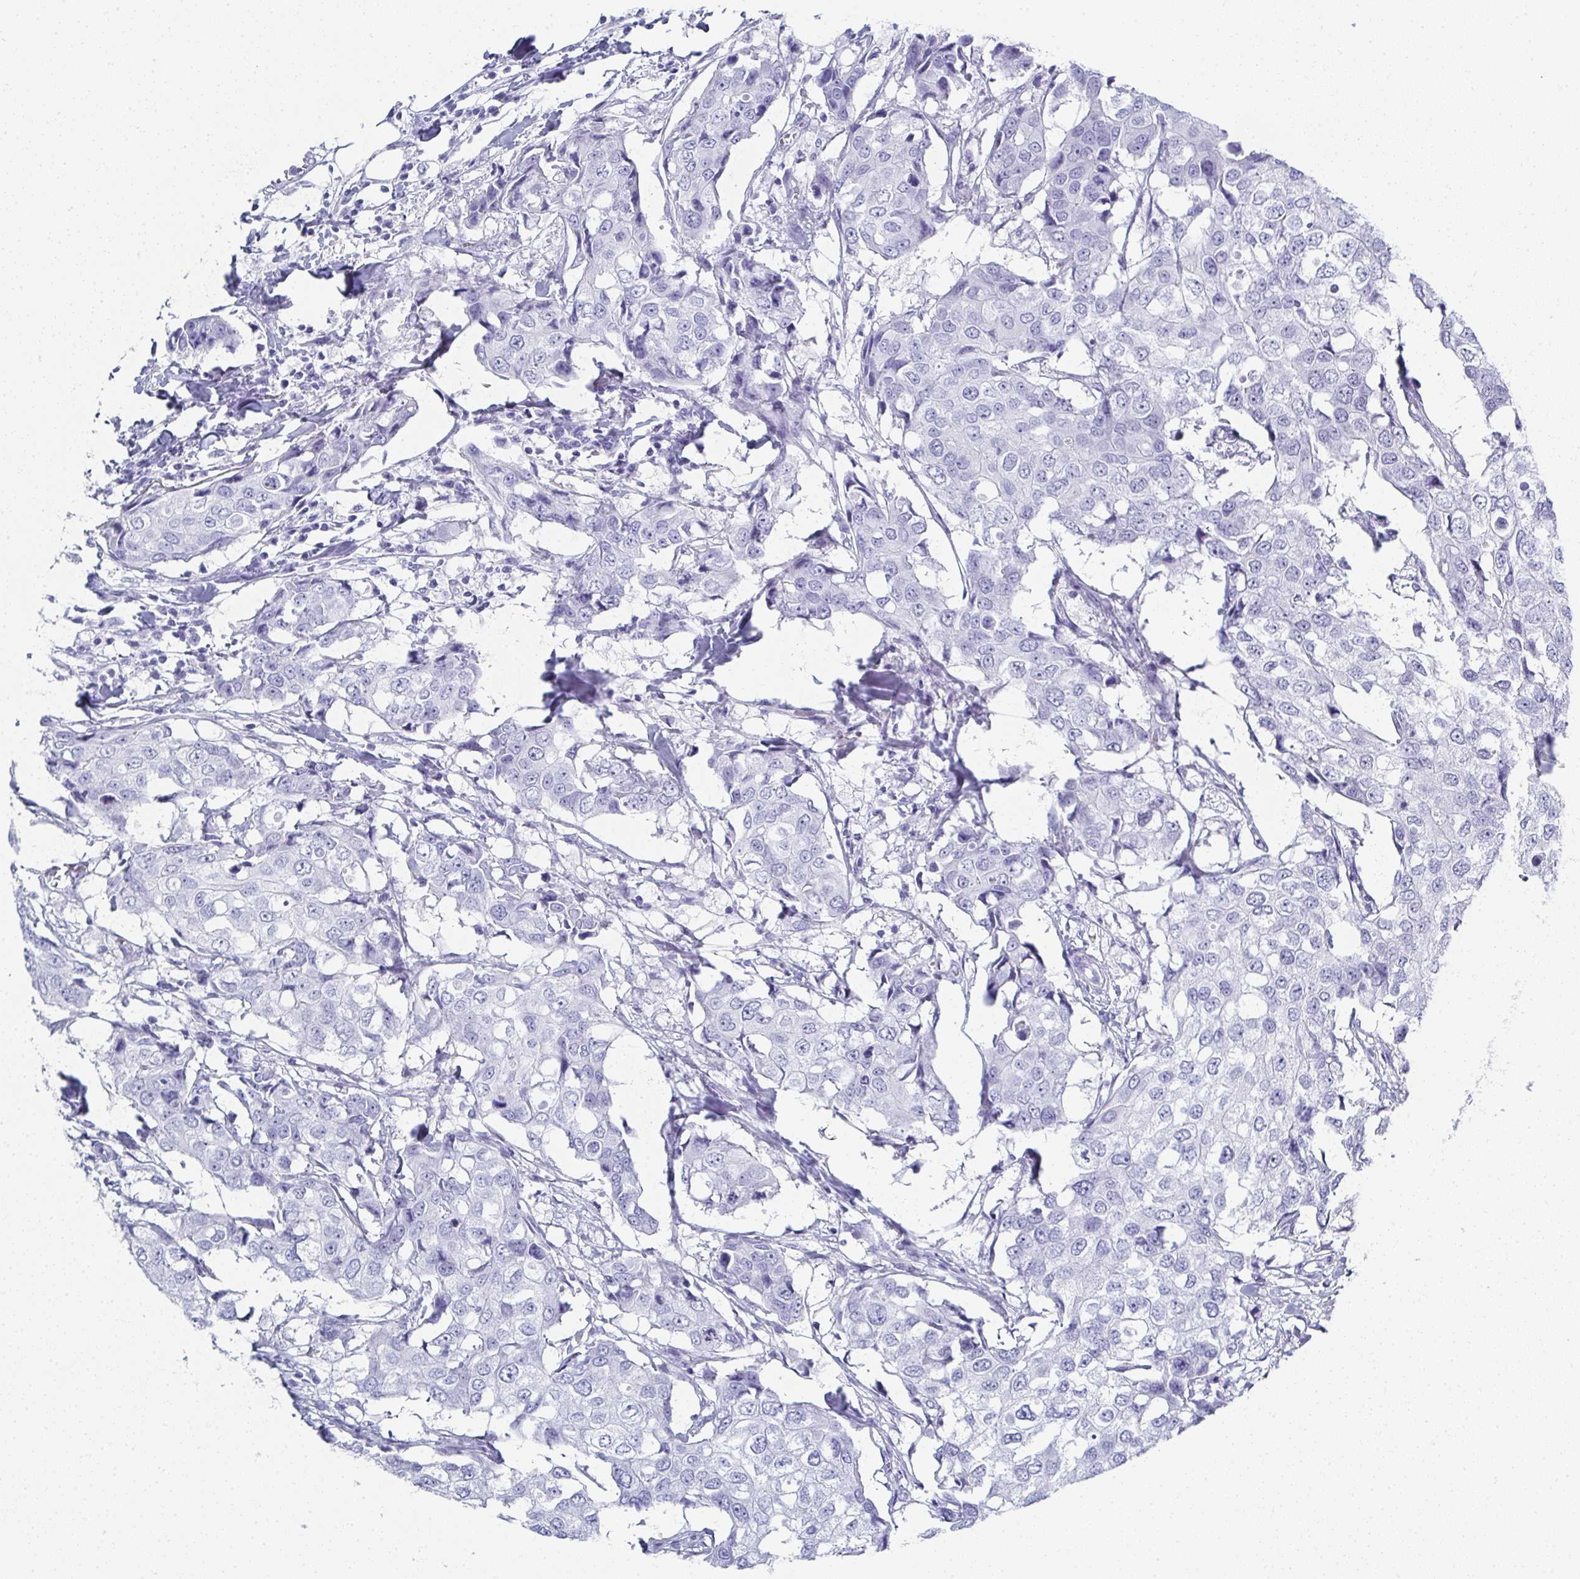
{"staining": {"intensity": "negative", "quantity": "none", "location": "none"}, "tissue": "breast cancer", "cell_type": "Tumor cells", "image_type": "cancer", "snomed": [{"axis": "morphology", "description": "Duct carcinoma"}, {"axis": "topography", "description": "Breast"}], "caption": "An image of breast invasive ductal carcinoma stained for a protein exhibits no brown staining in tumor cells.", "gene": "SYCP1", "patient": {"sex": "female", "age": 27}}